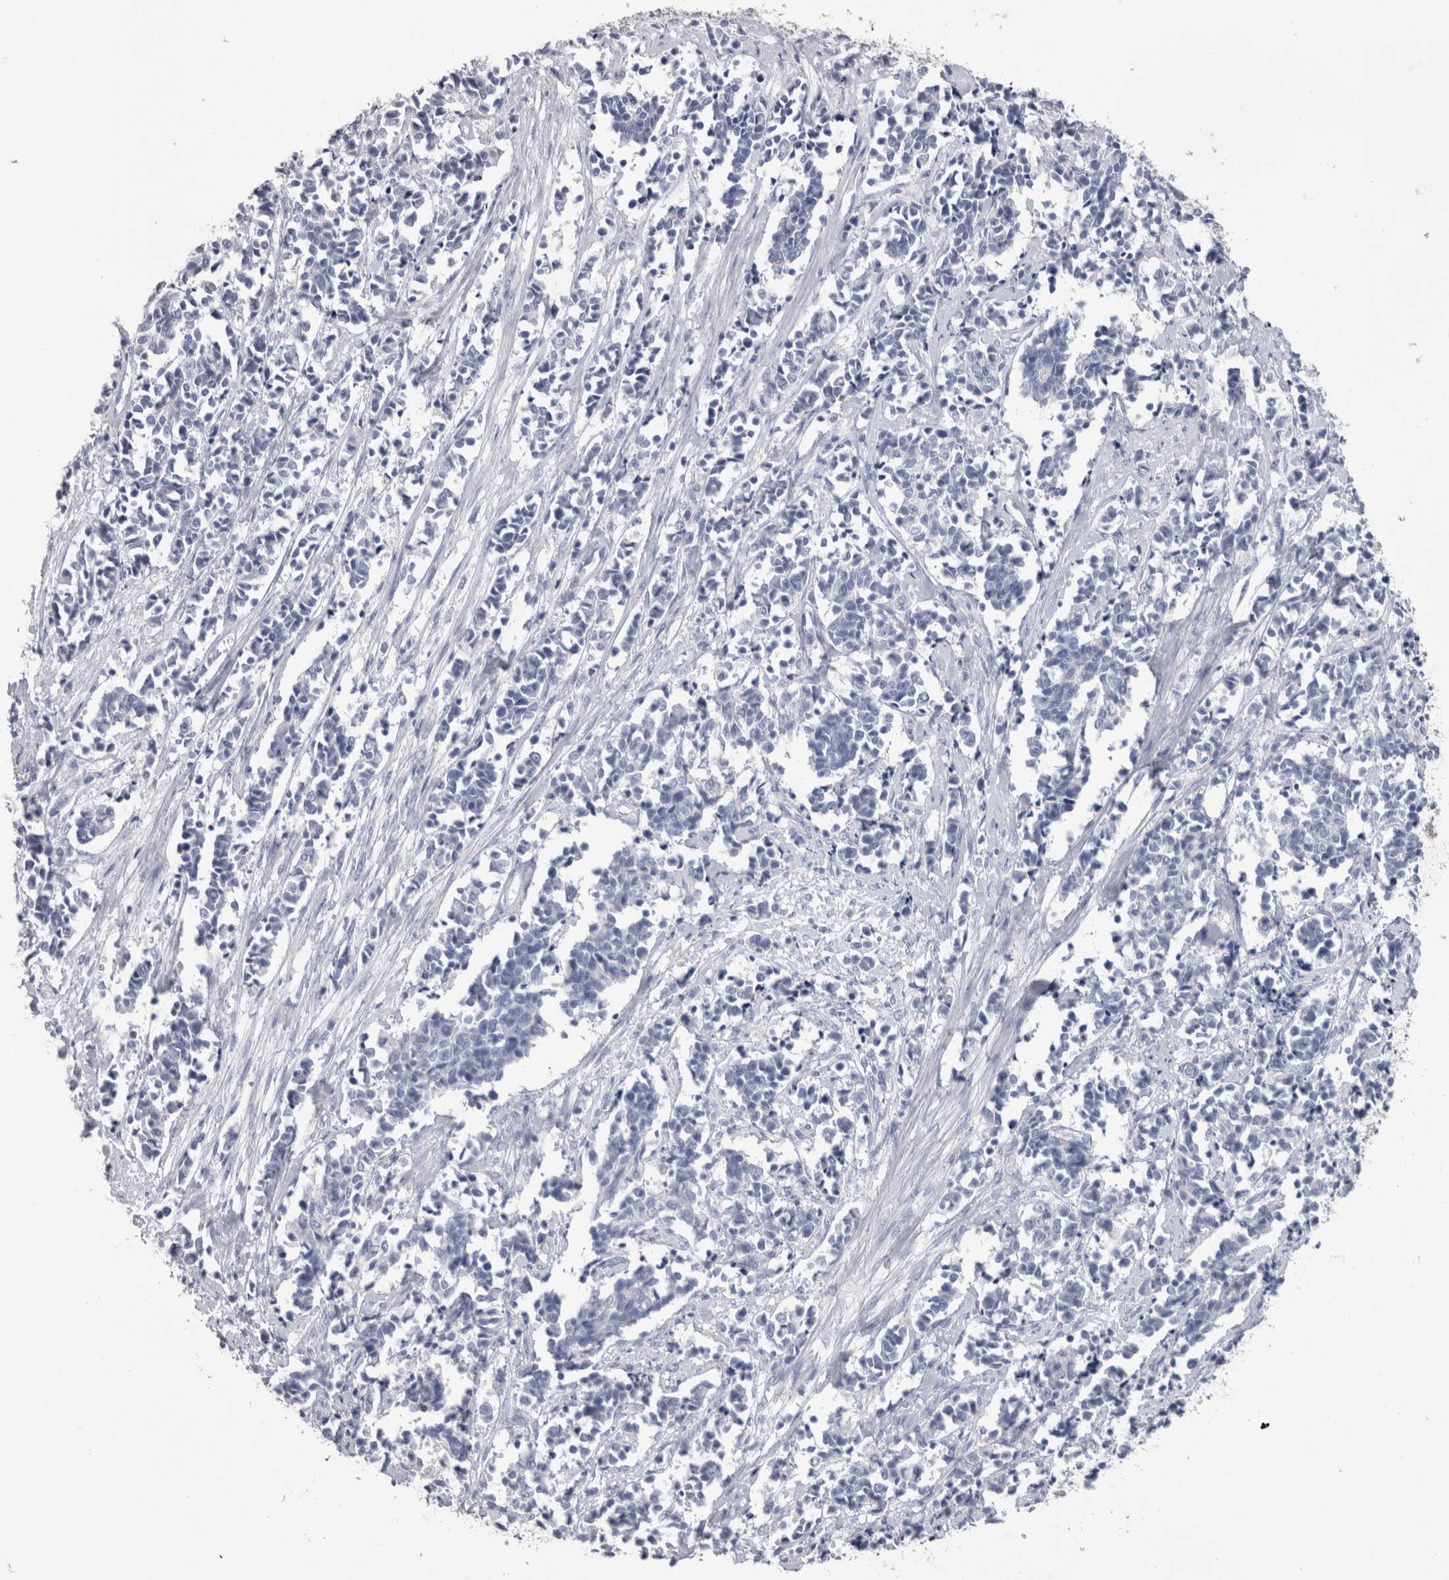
{"staining": {"intensity": "negative", "quantity": "none", "location": "none"}, "tissue": "cervical cancer", "cell_type": "Tumor cells", "image_type": "cancer", "snomed": [{"axis": "morphology", "description": "Squamous cell carcinoma, NOS"}, {"axis": "topography", "description": "Cervix"}], "caption": "Immunohistochemistry micrograph of human cervical squamous cell carcinoma stained for a protein (brown), which displays no expression in tumor cells.", "gene": "PTH", "patient": {"sex": "female", "age": 35}}